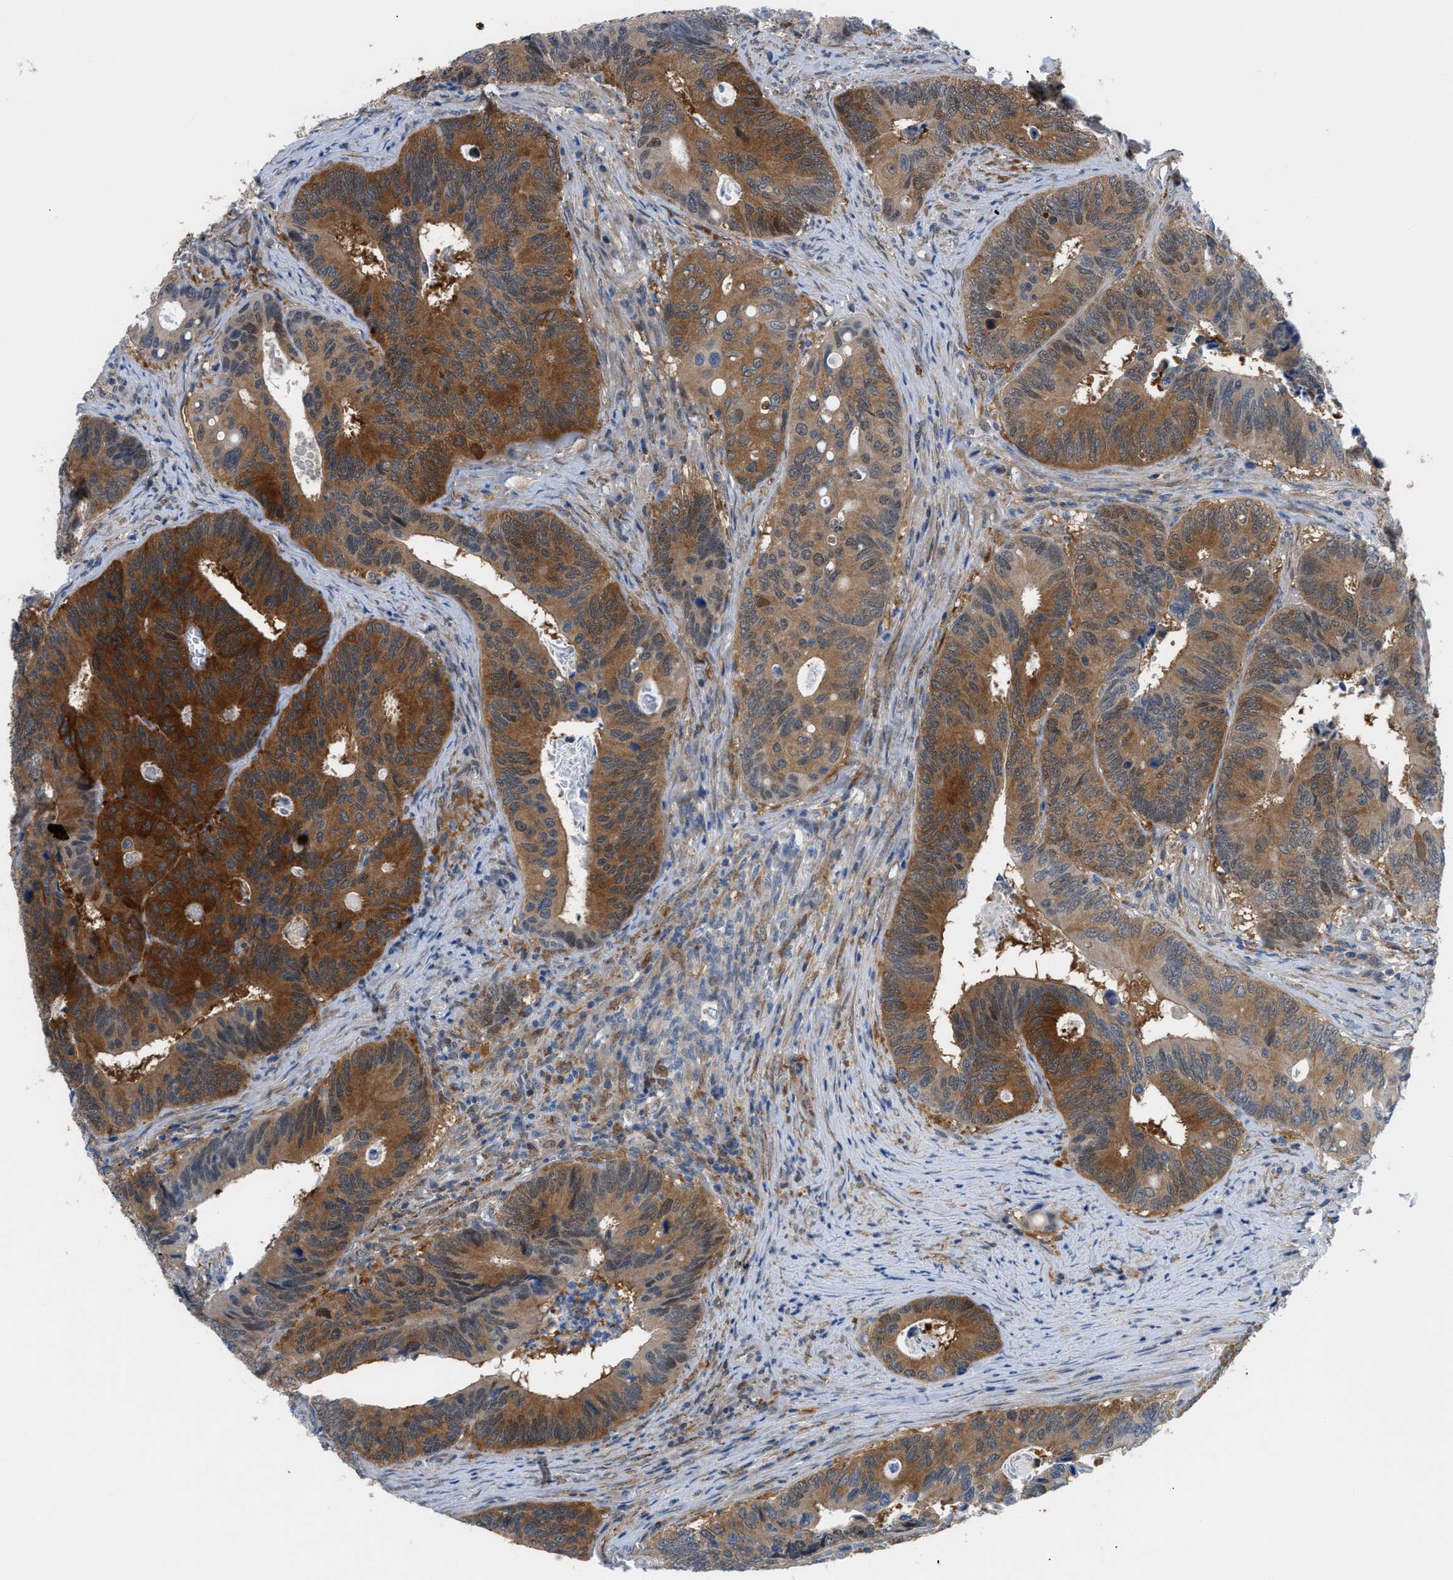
{"staining": {"intensity": "moderate", "quantity": ">75%", "location": "cytoplasmic/membranous,nuclear"}, "tissue": "colorectal cancer", "cell_type": "Tumor cells", "image_type": "cancer", "snomed": [{"axis": "morphology", "description": "Inflammation, NOS"}, {"axis": "morphology", "description": "Adenocarcinoma, NOS"}, {"axis": "topography", "description": "Colon"}], "caption": "IHC of colorectal adenocarcinoma displays medium levels of moderate cytoplasmic/membranous and nuclear expression in about >75% of tumor cells.", "gene": "TMEM45B", "patient": {"sex": "male", "age": 72}}